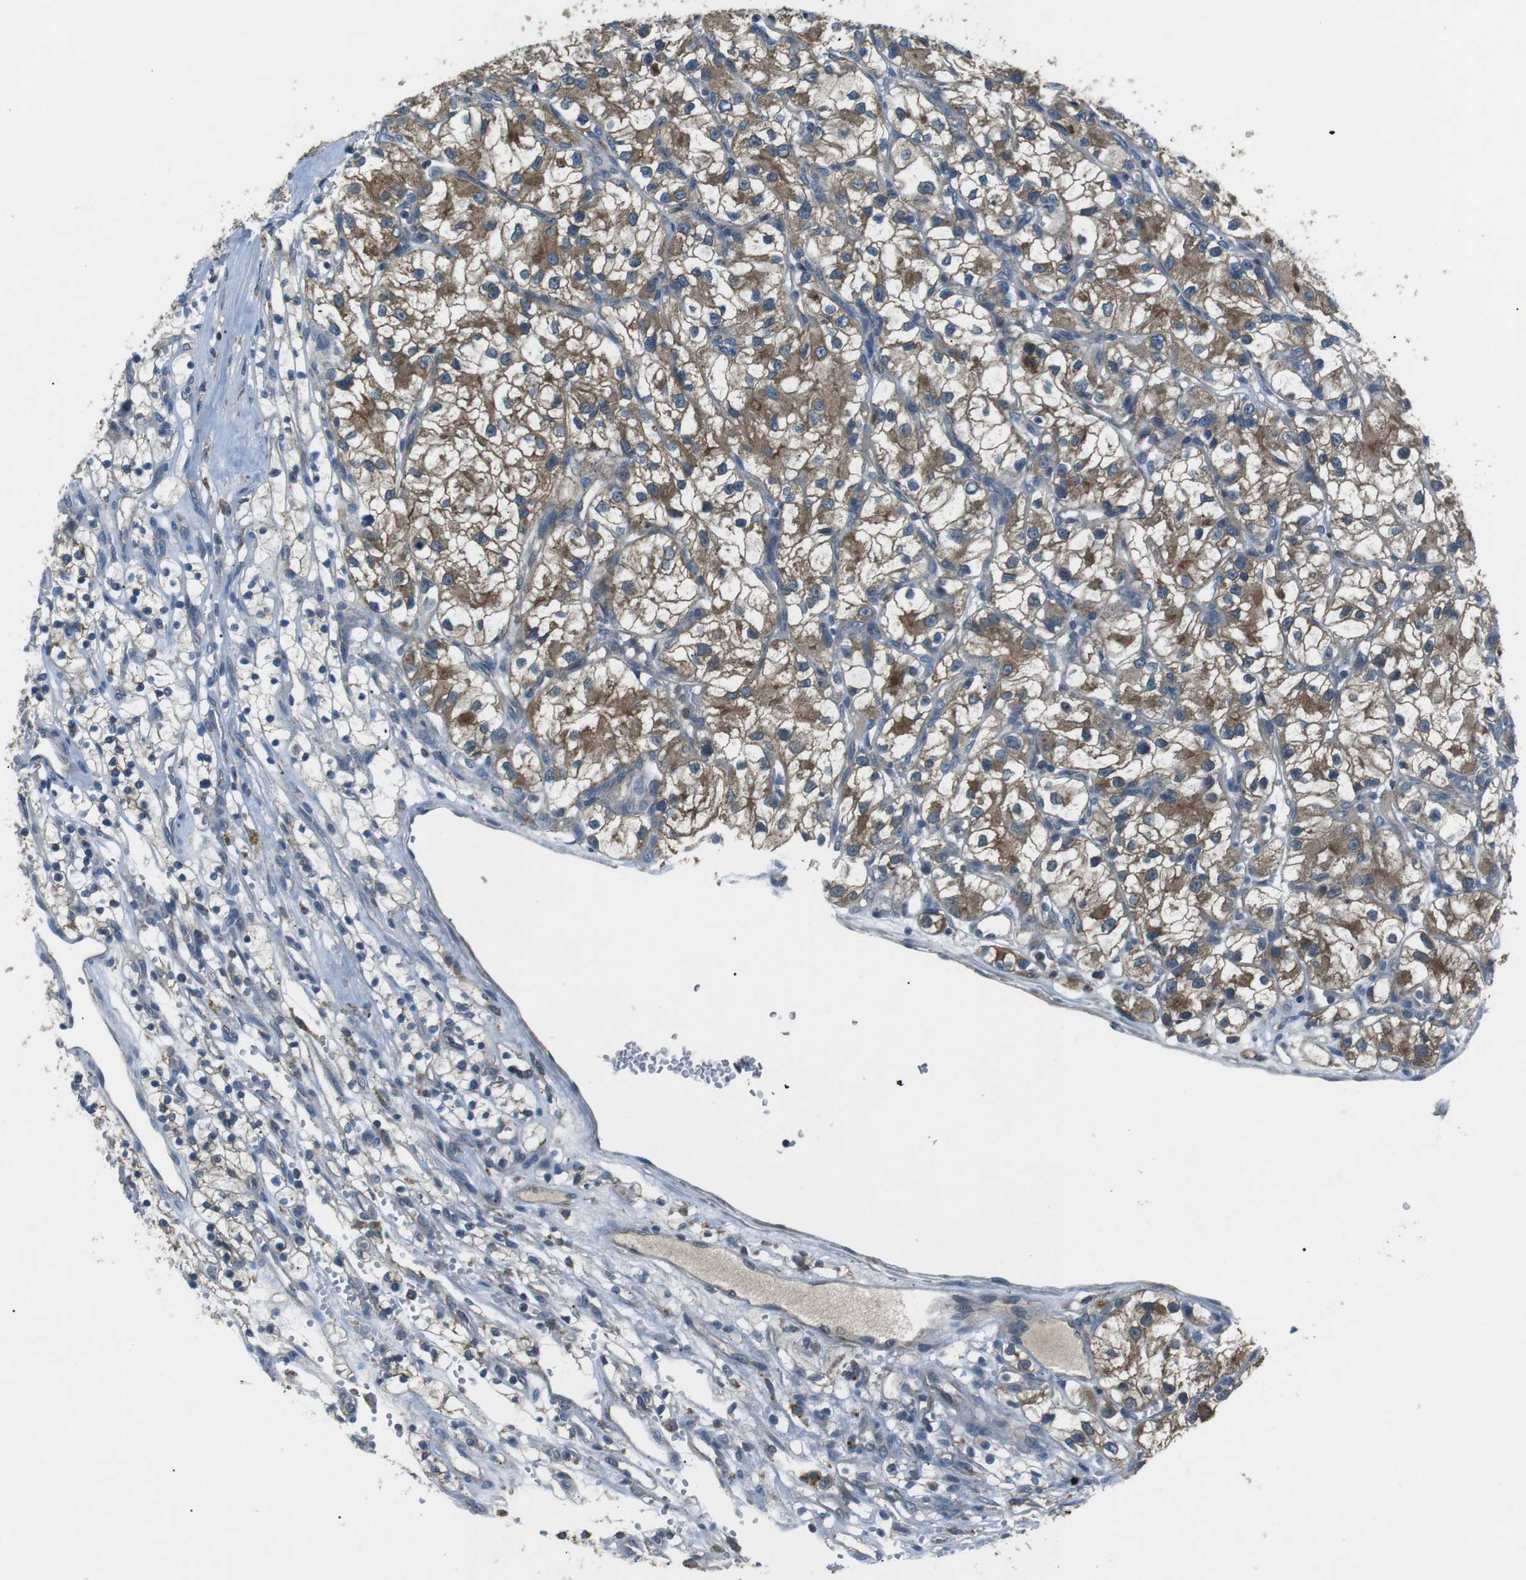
{"staining": {"intensity": "moderate", "quantity": "25%-75%", "location": "cytoplasmic/membranous"}, "tissue": "renal cancer", "cell_type": "Tumor cells", "image_type": "cancer", "snomed": [{"axis": "morphology", "description": "Adenocarcinoma, NOS"}, {"axis": "topography", "description": "Kidney"}], "caption": "High-magnification brightfield microscopy of adenocarcinoma (renal) stained with DAB (3,3'-diaminobenzidine) (brown) and counterstained with hematoxylin (blue). tumor cells exhibit moderate cytoplasmic/membranous staining is appreciated in about25%-75% of cells.", "gene": "FAM3B", "patient": {"sex": "female", "age": 57}}